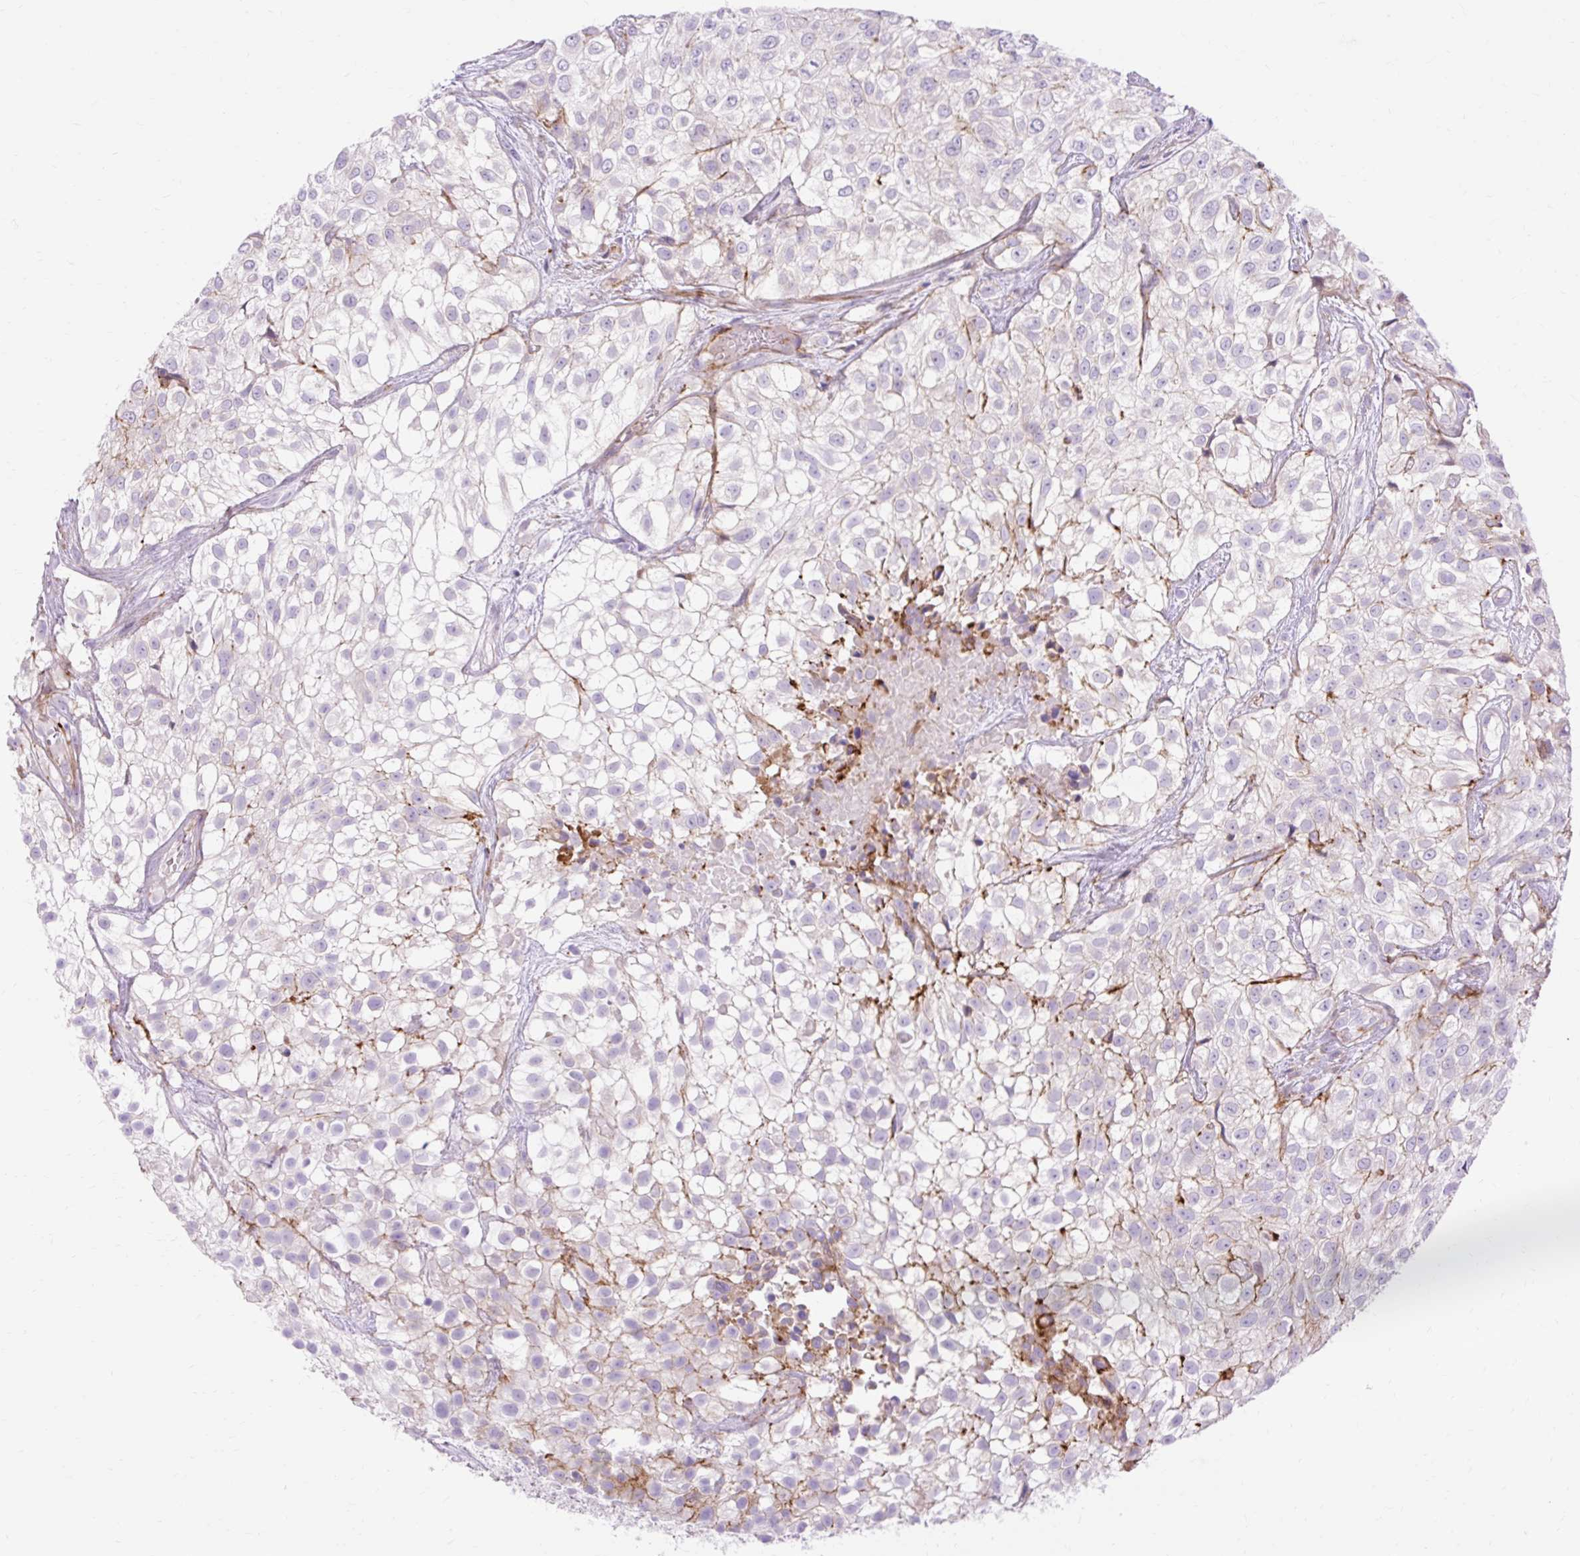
{"staining": {"intensity": "negative", "quantity": "none", "location": "none"}, "tissue": "urothelial cancer", "cell_type": "Tumor cells", "image_type": "cancer", "snomed": [{"axis": "morphology", "description": "Urothelial carcinoma, High grade"}, {"axis": "topography", "description": "Urinary bladder"}], "caption": "Tumor cells show no significant protein positivity in urothelial cancer.", "gene": "CORO7-PAM16", "patient": {"sex": "male", "age": 56}}